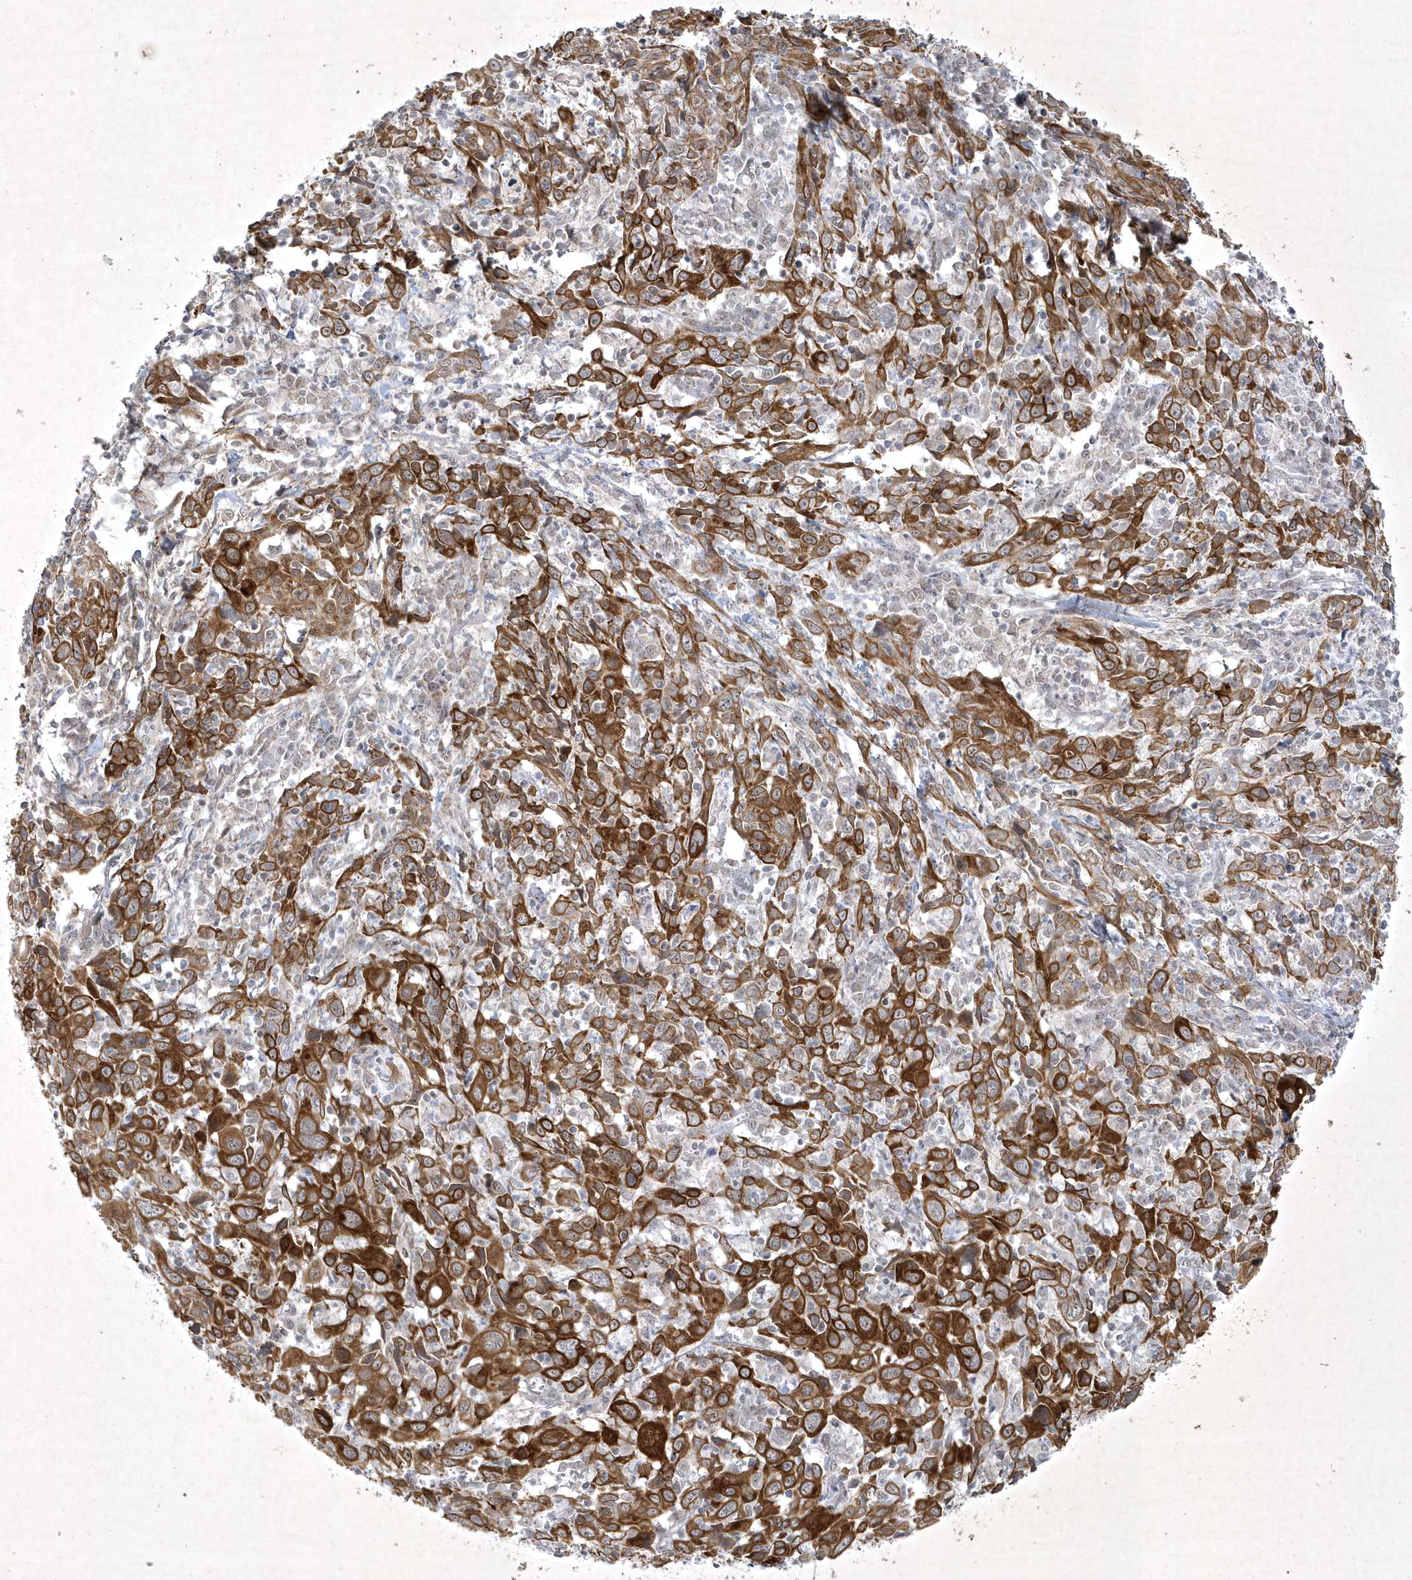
{"staining": {"intensity": "strong", "quantity": ">75%", "location": "cytoplasmic/membranous"}, "tissue": "cervical cancer", "cell_type": "Tumor cells", "image_type": "cancer", "snomed": [{"axis": "morphology", "description": "Squamous cell carcinoma, NOS"}, {"axis": "topography", "description": "Cervix"}], "caption": "Strong cytoplasmic/membranous expression for a protein is appreciated in approximately >75% of tumor cells of cervical cancer using immunohistochemistry.", "gene": "ZBTB9", "patient": {"sex": "female", "age": 46}}